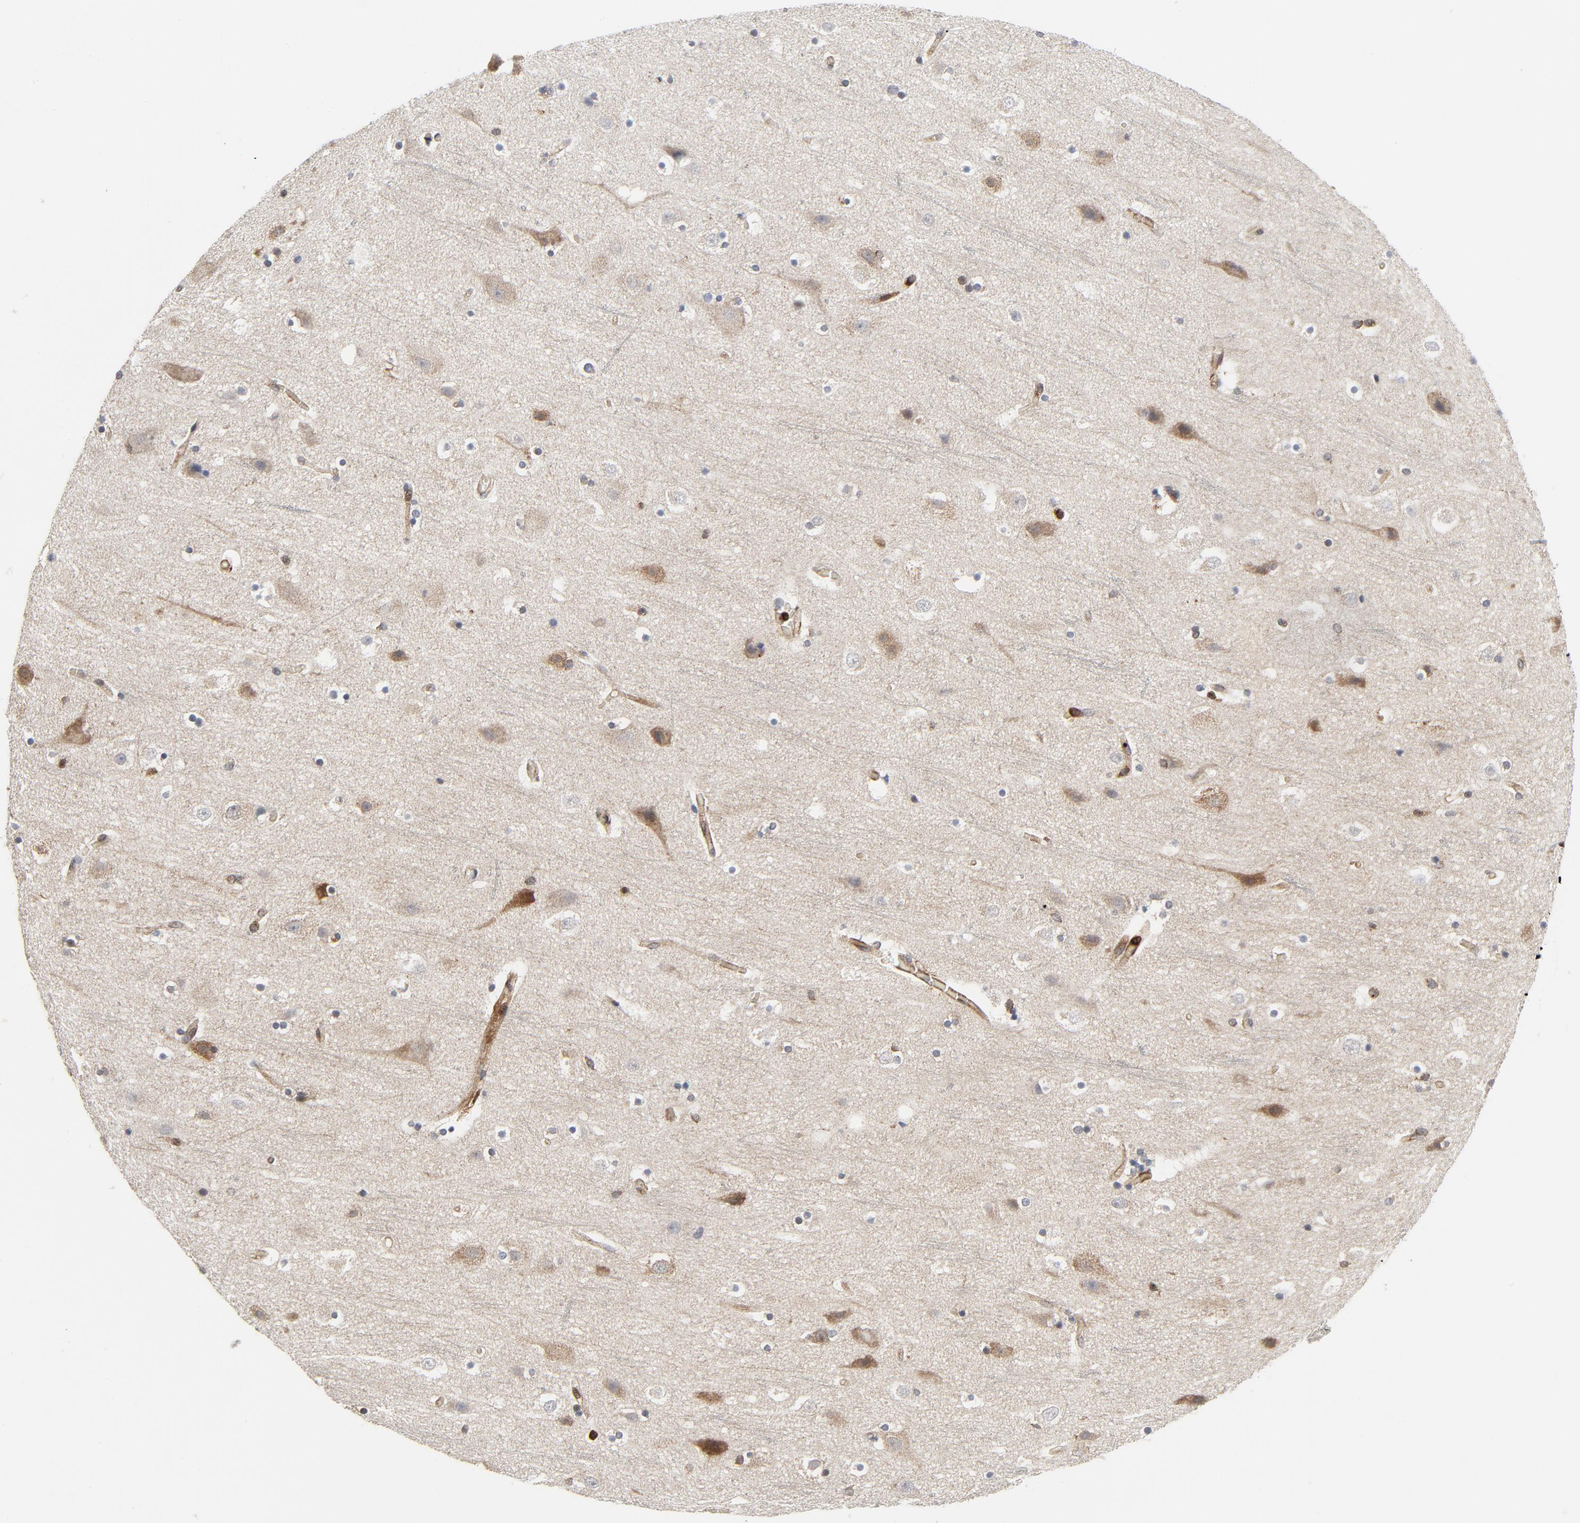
{"staining": {"intensity": "moderate", "quantity": ">75%", "location": "cytoplasmic/membranous"}, "tissue": "cerebral cortex", "cell_type": "Endothelial cells", "image_type": "normal", "snomed": [{"axis": "morphology", "description": "Normal tissue, NOS"}, {"axis": "topography", "description": "Cerebral cortex"}], "caption": "Cerebral cortex stained with DAB (3,3'-diaminobenzidine) immunohistochemistry shows medium levels of moderate cytoplasmic/membranous expression in approximately >75% of endothelial cells. (Stains: DAB (3,3'-diaminobenzidine) in brown, nuclei in blue, Microscopy: brightfield microscopy at high magnification).", "gene": "YES1", "patient": {"sex": "male", "age": 45}}